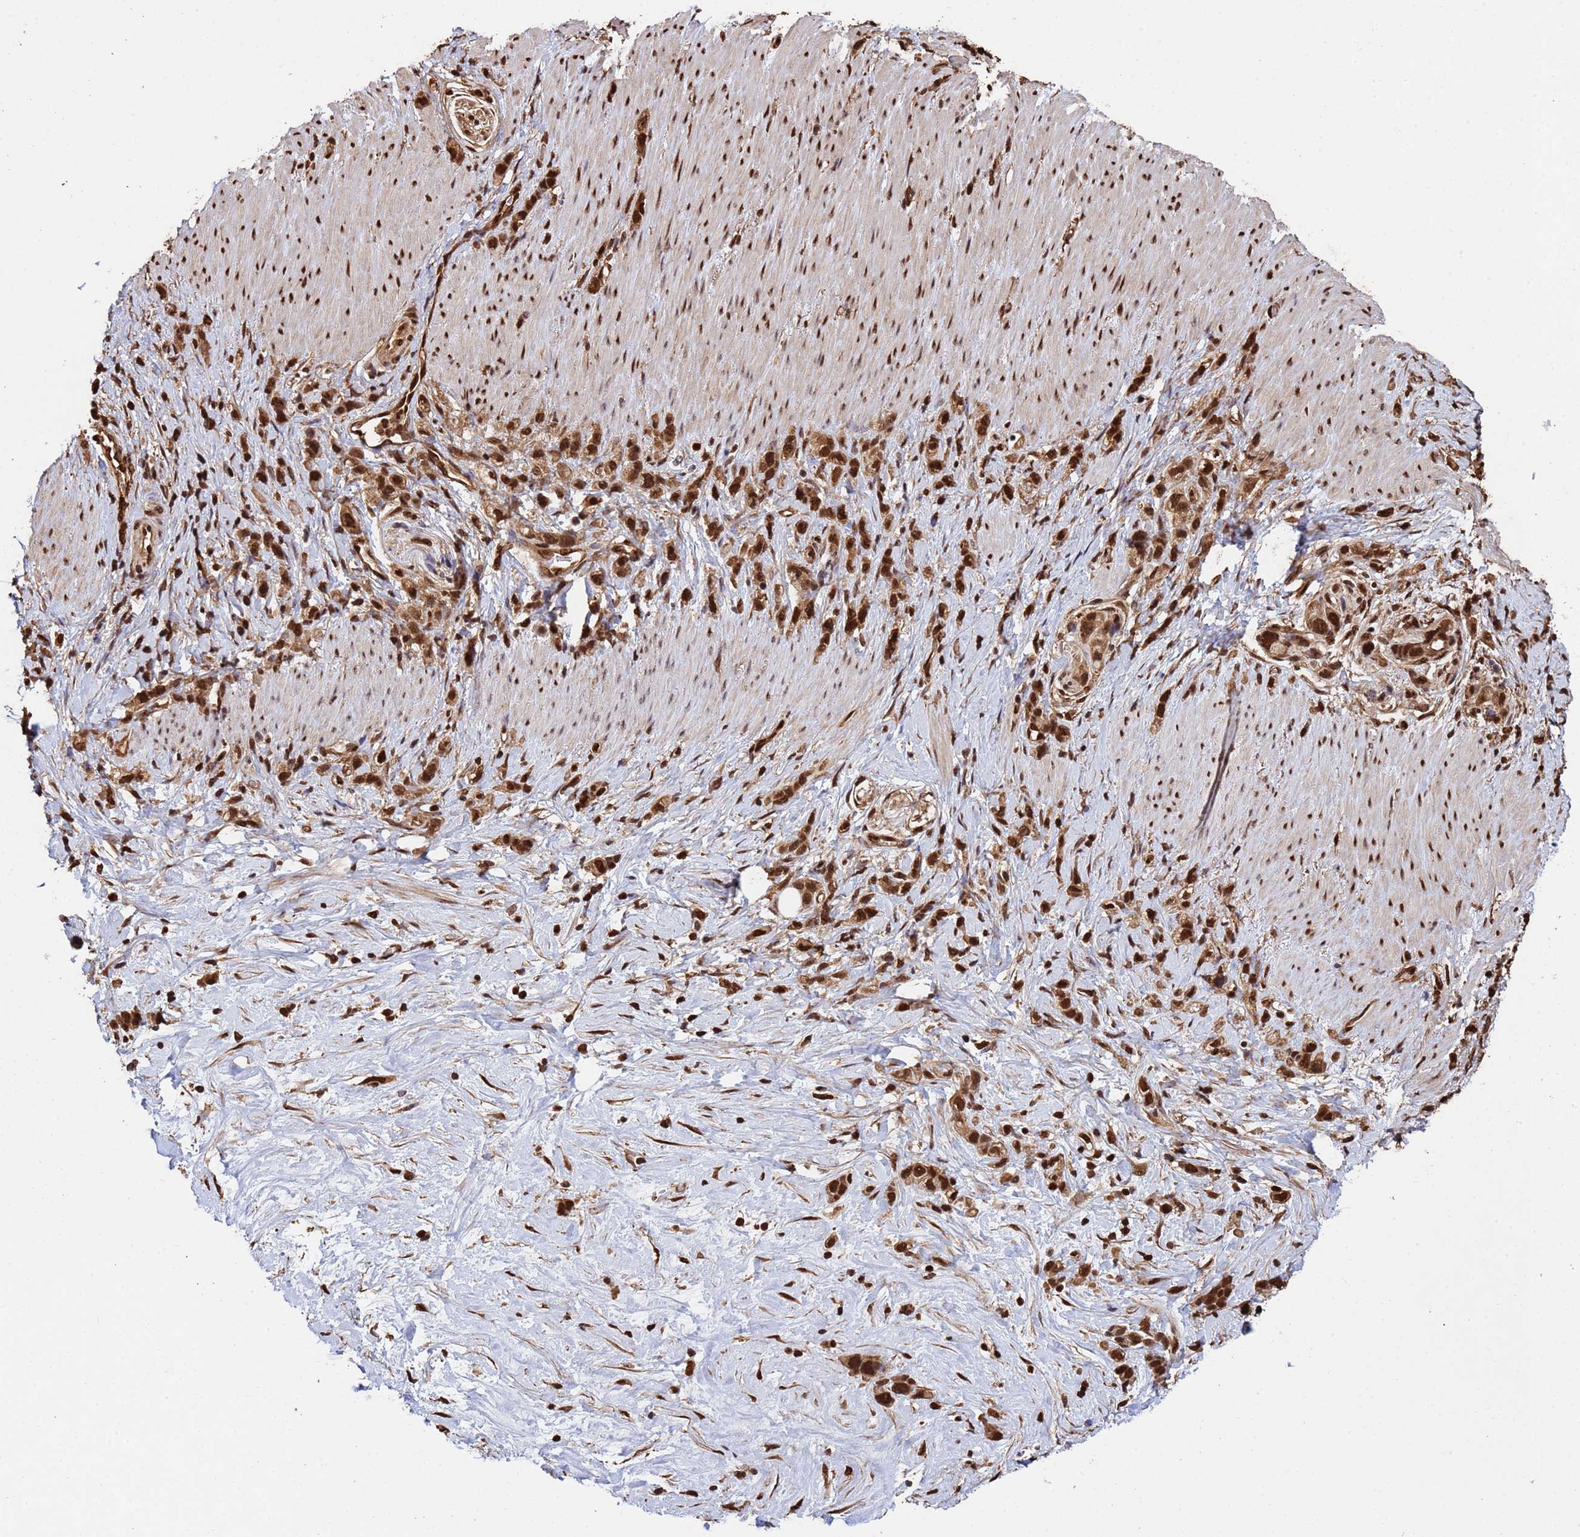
{"staining": {"intensity": "moderate", "quantity": ">75%", "location": "cytoplasmic/membranous,nuclear"}, "tissue": "stomach cancer", "cell_type": "Tumor cells", "image_type": "cancer", "snomed": [{"axis": "morphology", "description": "Adenocarcinoma, NOS"}, {"axis": "topography", "description": "Stomach"}], "caption": "Protein staining demonstrates moderate cytoplasmic/membranous and nuclear positivity in about >75% of tumor cells in stomach cancer. Nuclei are stained in blue.", "gene": "SUMO4", "patient": {"sex": "female", "age": 65}}